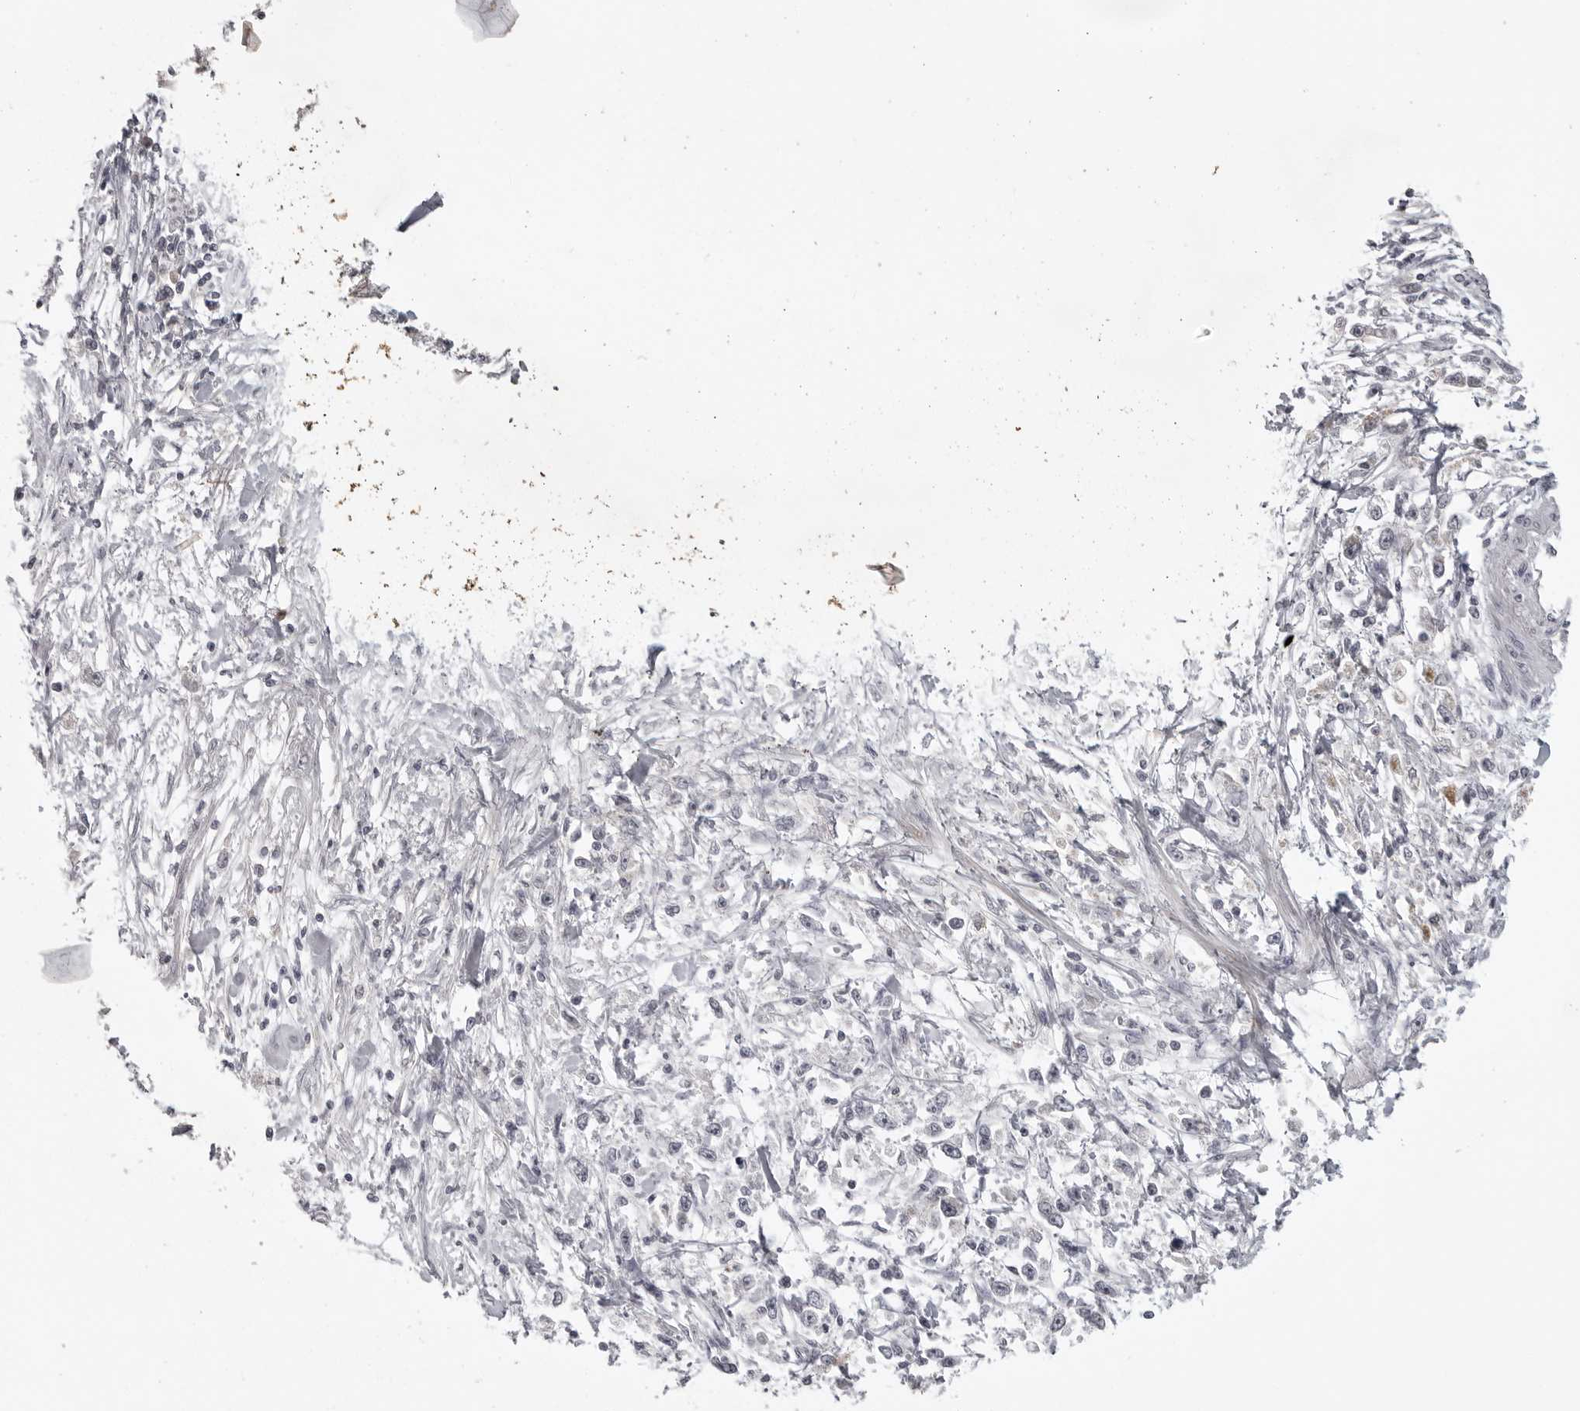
{"staining": {"intensity": "negative", "quantity": "none", "location": "none"}, "tissue": "stomach cancer", "cell_type": "Tumor cells", "image_type": "cancer", "snomed": [{"axis": "morphology", "description": "Adenocarcinoma, NOS"}, {"axis": "topography", "description": "Stomach"}], "caption": "Stomach cancer (adenocarcinoma) stained for a protein using immunohistochemistry (IHC) demonstrates no expression tumor cells.", "gene": "CD300LD", "patient": {"sex": "female", "age": 59}}